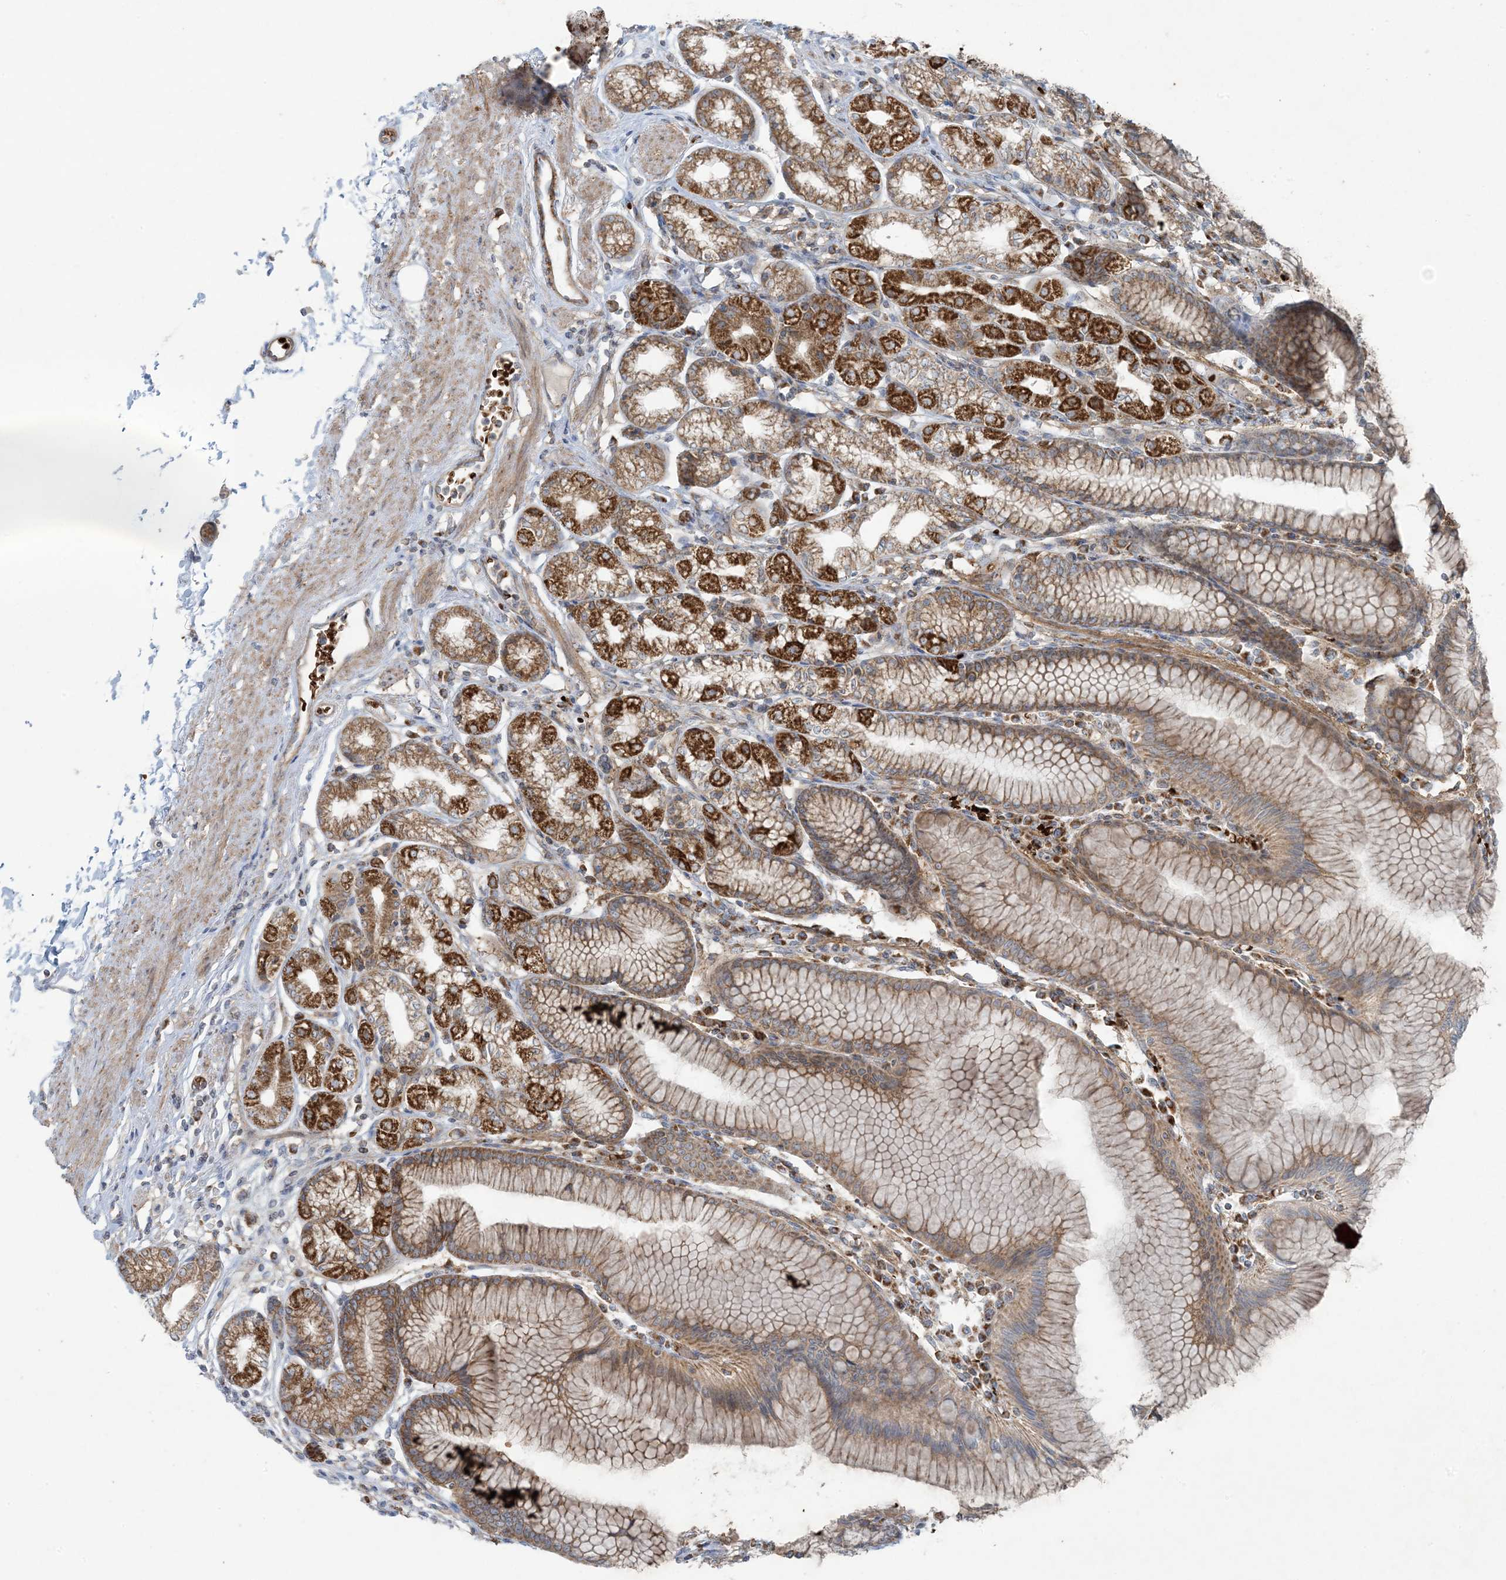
{"staining": {"intensity": "strong", "quantity": ">75%", "location": "cytoplasmic/membranous"}, "tissue": "stomach", "cell_type": "Glandular cells", "image_type": "normal", "snomed": [{"axis": "morphology", "description": "Normal tissue, NOS"}, {"axis": "topography", "description": "Stomach"}], "caption": "IHC of benign human stomach demonstrates high levels of strong cytoplasmic/membranous positivity in about >75% of glandular cells. Immunohistochemistry stains the protein in brown and the nuclei are stained blue.", "gene": "PIK3R4", "patient": {"sex": "female", "age": 57}}